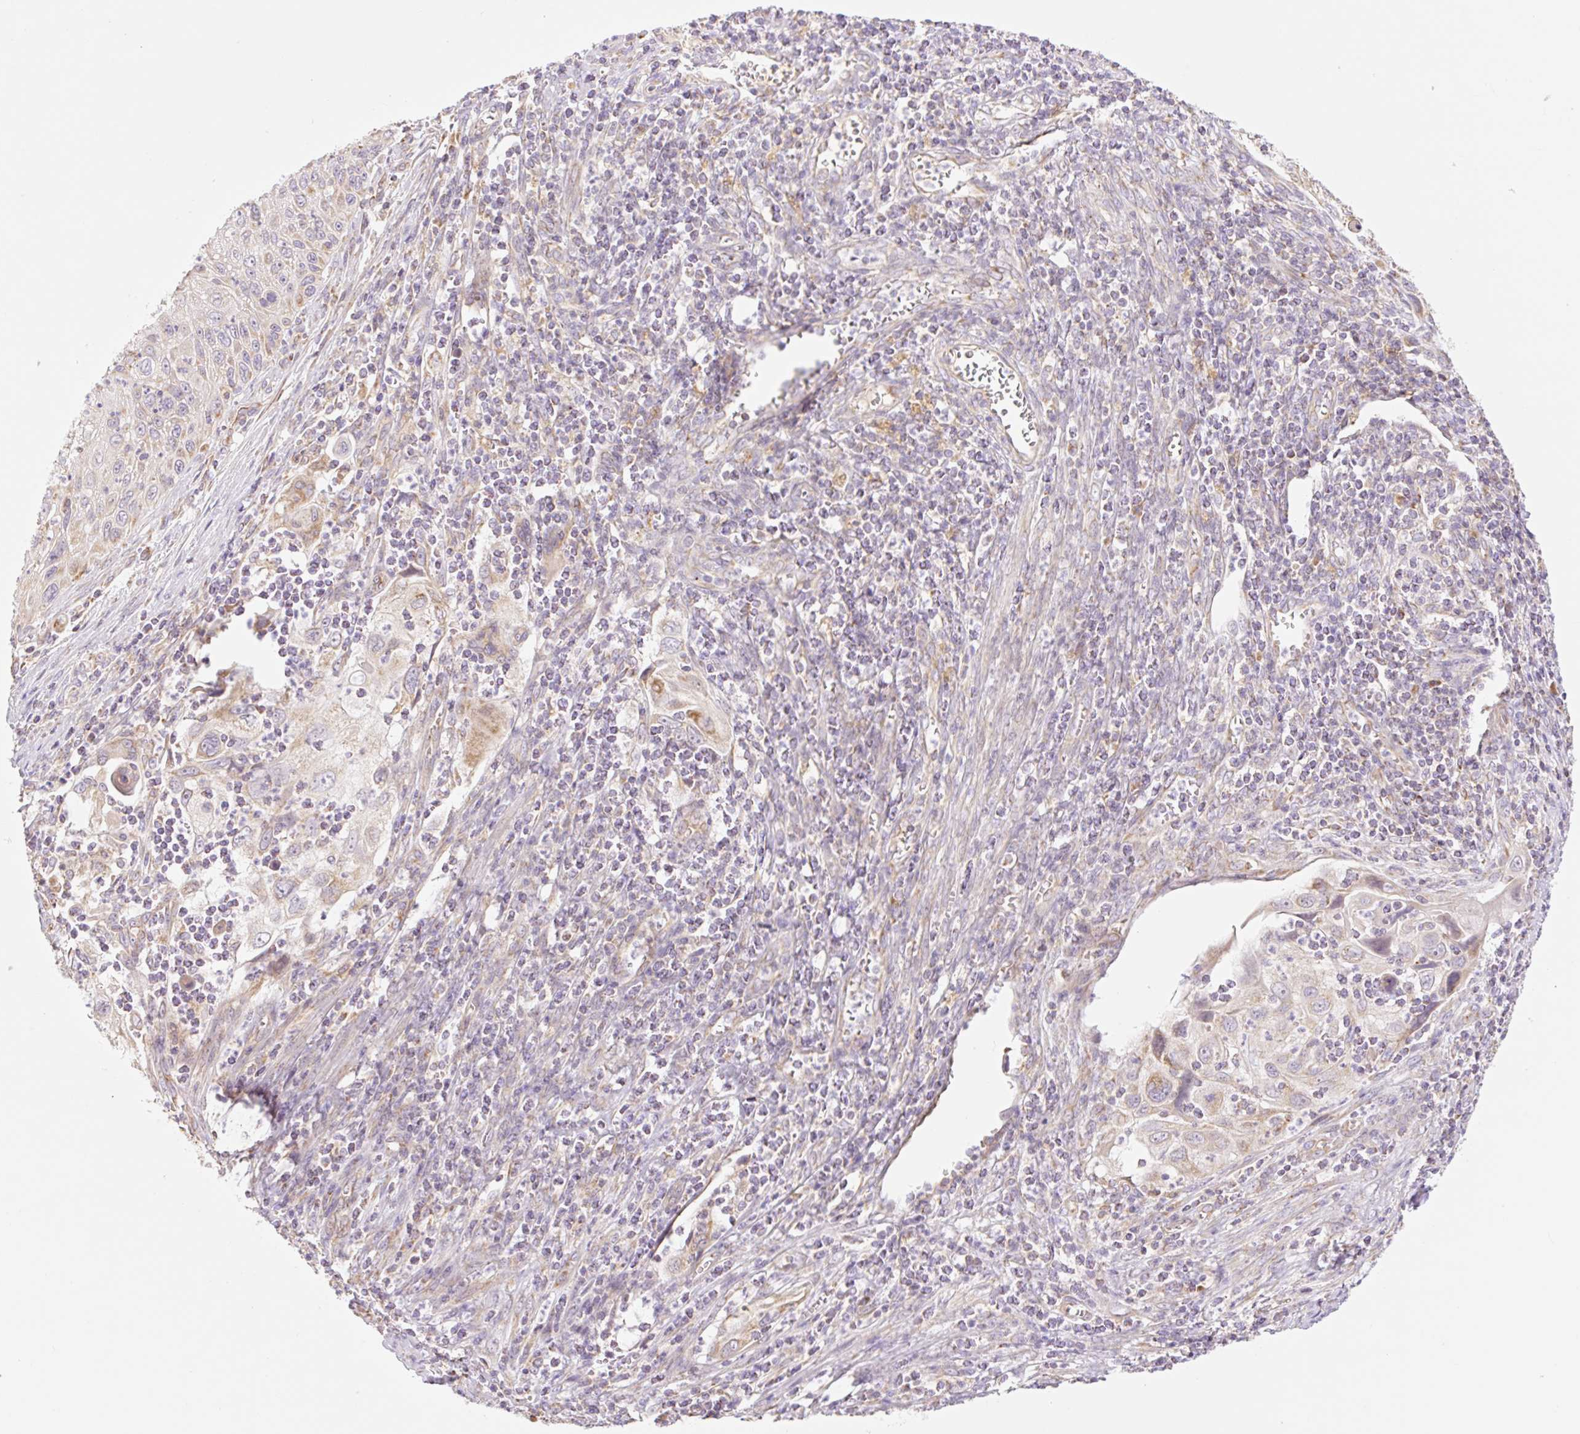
{"staining": {"intensity": "weak", "quantity": "<25%", "location": "cytoplasmic/membranous"}, "tissue": "cervical cancer", "cell_type": "Tumor cells", "image_type": "cancer", "snomed": [{"axis": "morphology", "description": "Squamous cell carcinoma, NOS"}, {"axis": "topography", "description": "Cervix"}], "caption": "Human cervical cancer (squamous cell carcinoma) stained for a protein using IHC demonstrates no expression in tumor cells.", "gene": "GOSR2", "patient": {"sex": "female", "age": 70}}